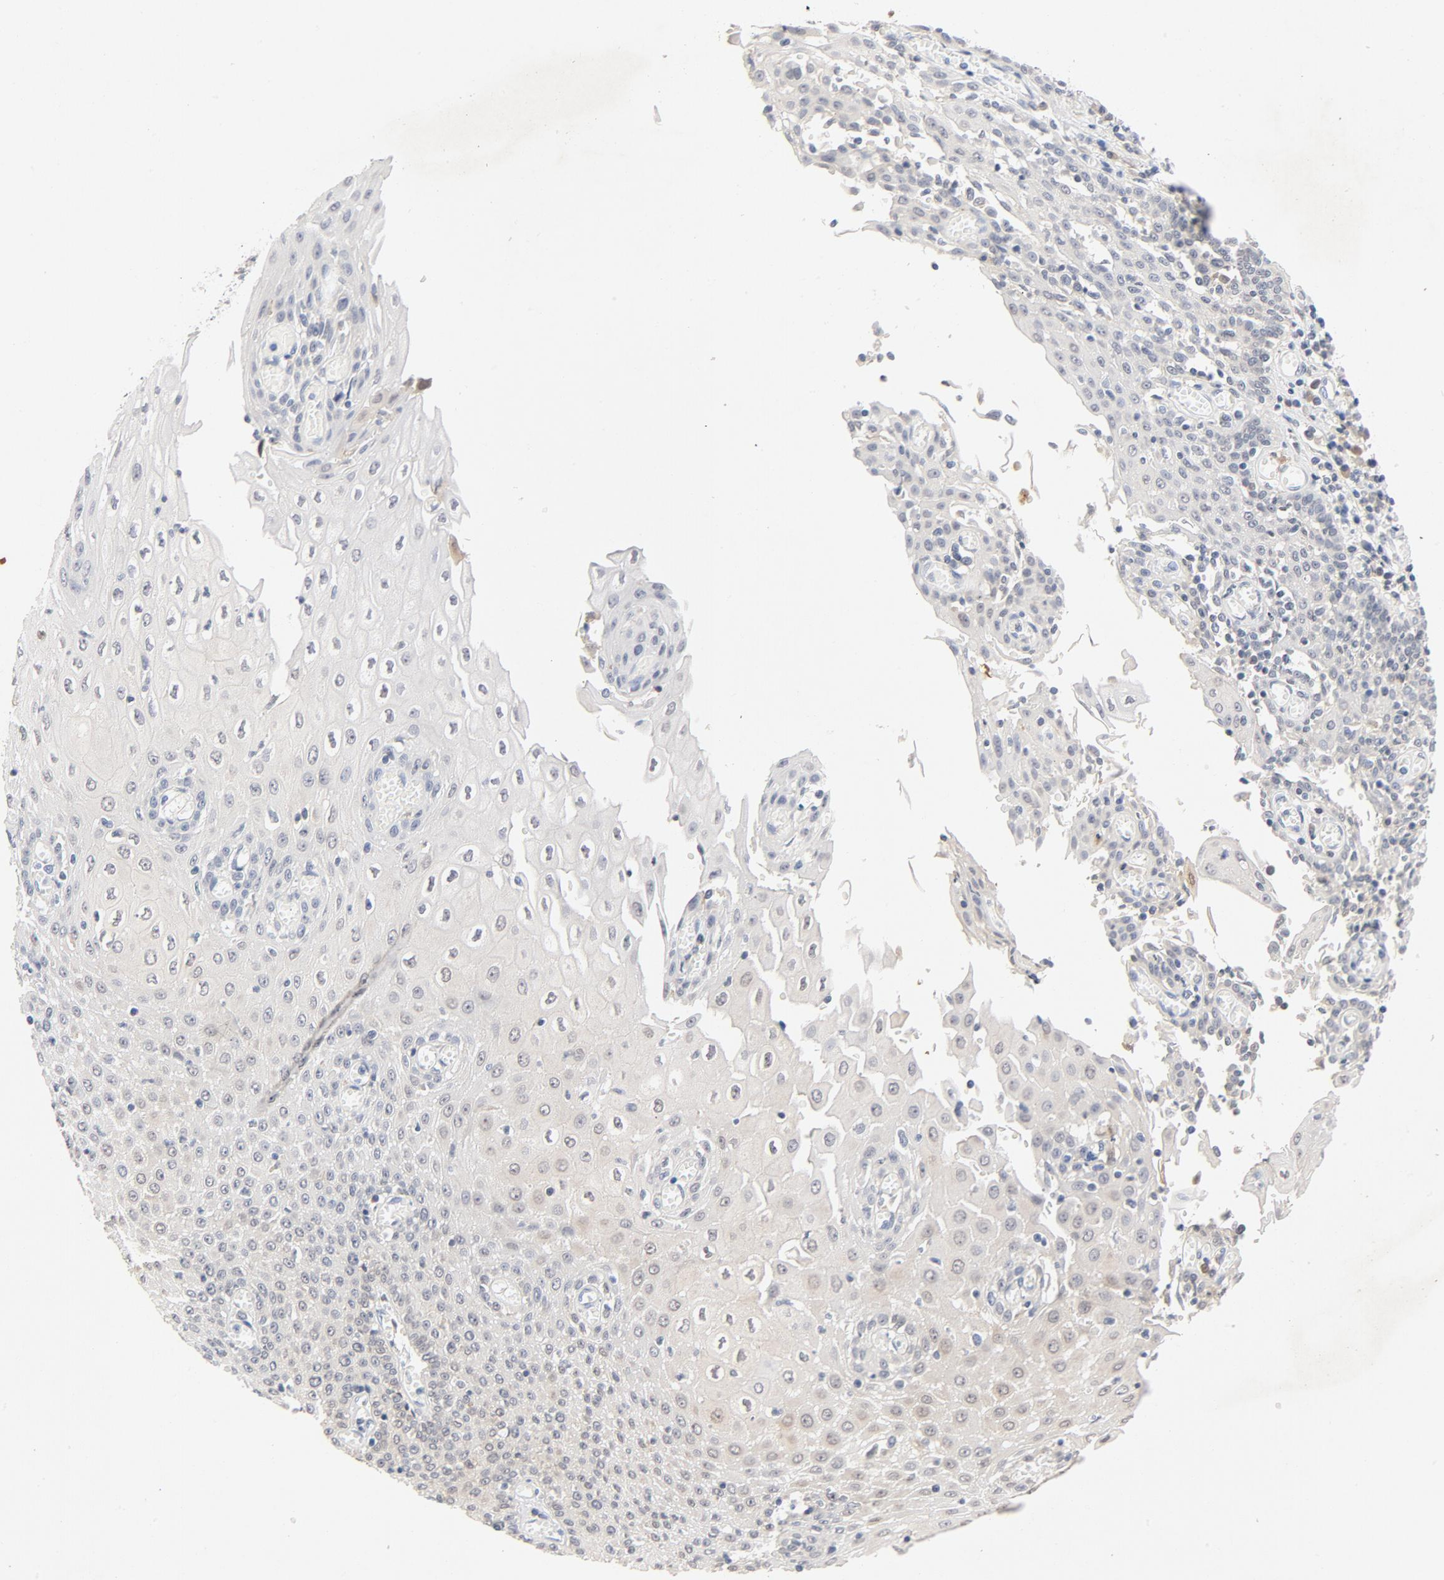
{"staining": {"intensity": "negative", "quantity": "none", "location": "none"}, "tissue": "esophagus", "cell_type": "Squamous epithelial cells", "image_type": "normal", "snomed": [{"axis": "morphology", "description": "Normal tissue, NOS"}, {"axis": "morphology", "description": "Squamous cell carcinoma, NOS"}, {"axis": "topography", "description": "Esophagus"}], "caption": "High power microscopy image of an immunohistochemistry histopathology image of normal esophagus, revealing no significant staining in squamous epithelial cells.", "gene": "STAT1", "patient": {"sex": "male", "age": 65}}